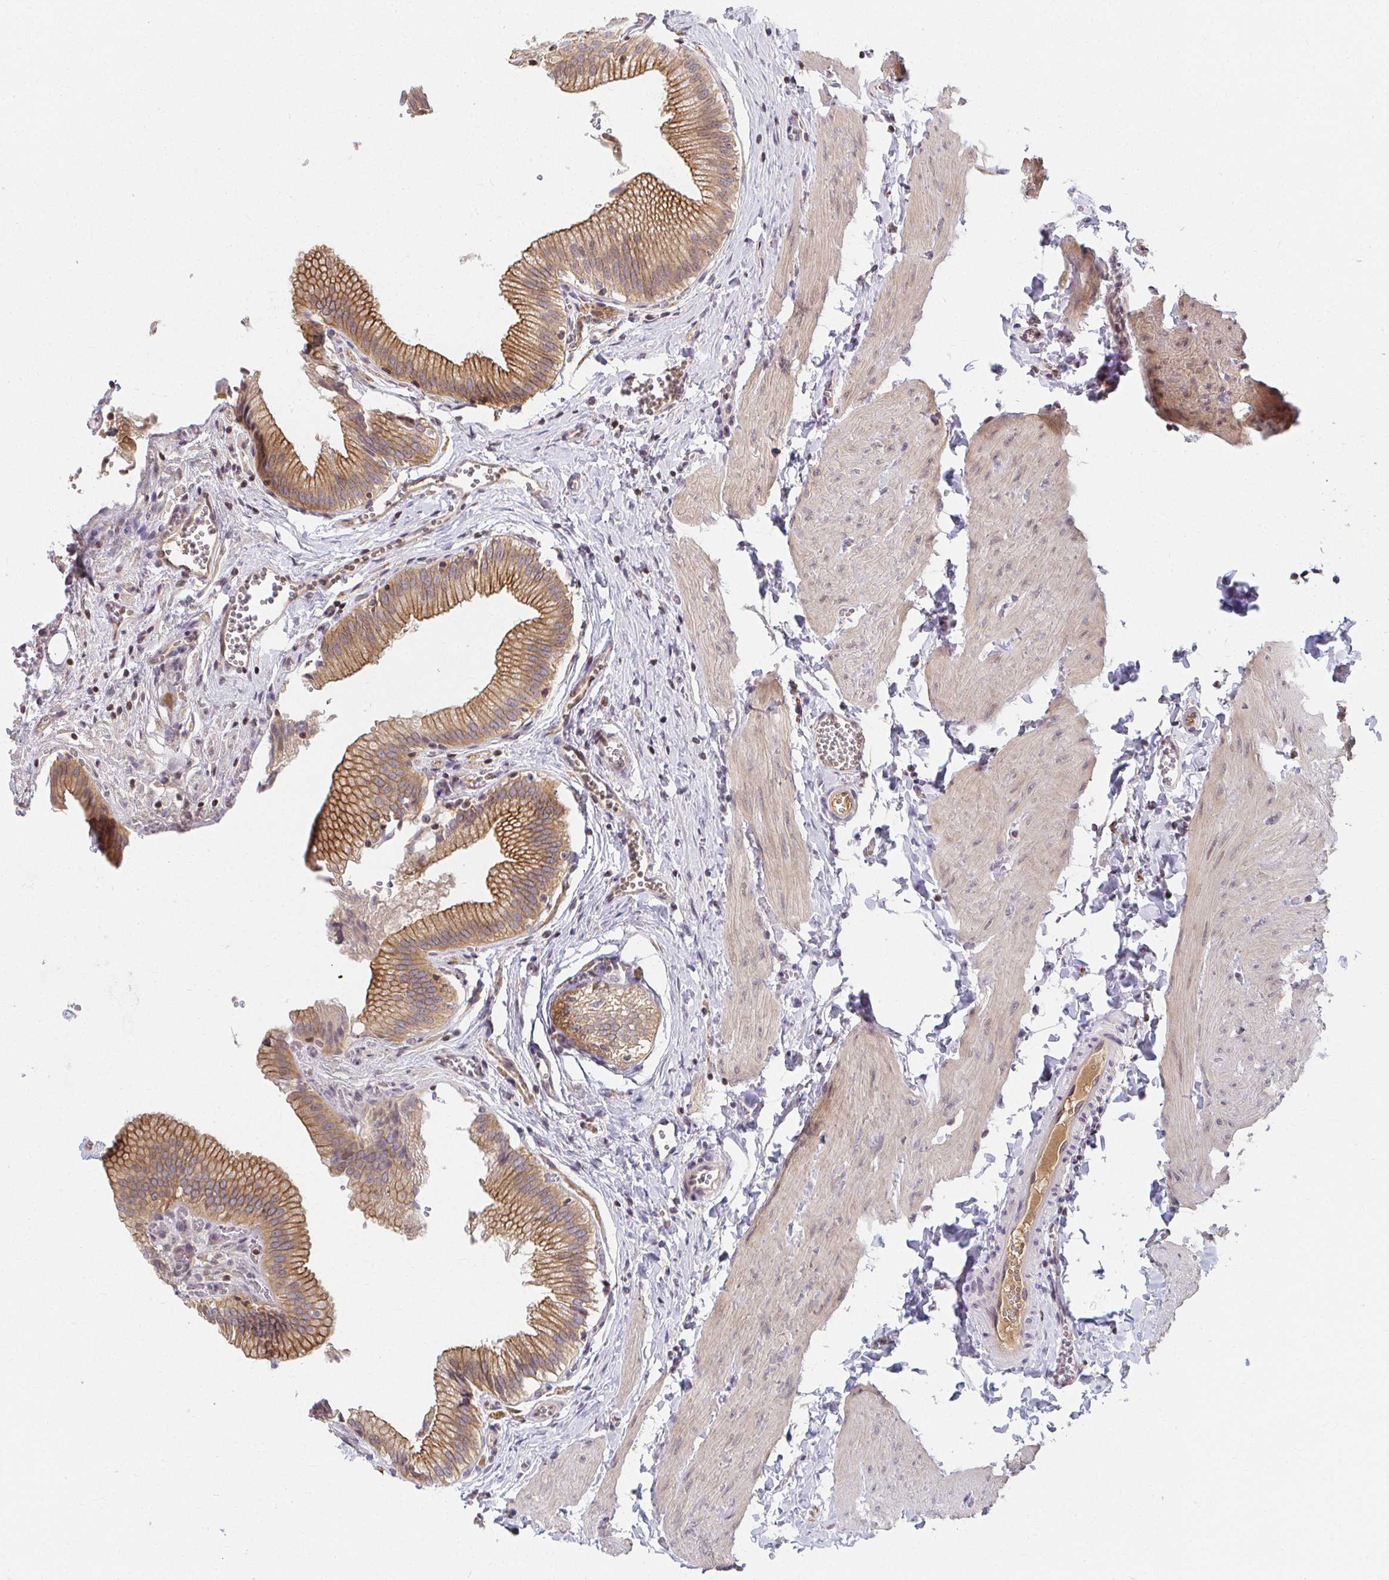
{"staining": {"intensity": "moderate", "quantity": ">75%", "location": "cytoplasmic/membranous"}, "tissue": "gallbladder", "cell_type": "Glandular cells", "image_type": "normal", "snomed": [{"axis": "morphology", "description": "Normal tissue, NOS"}, {"axis": "topography", "description": "Gallbladder"}, {"axis": "topography", "description": "Peripheral nerve tissue"}], "caption": "Immunohistochemical staining of benign human gallbladder reveals >75% levels of moderate cytoplasmic/membranous protein positivity in approximately >75% of glandular cells. Nuclei are stained in blue.", "gene": "ANK3", "patient": {"sex": "male", "age": 17}}